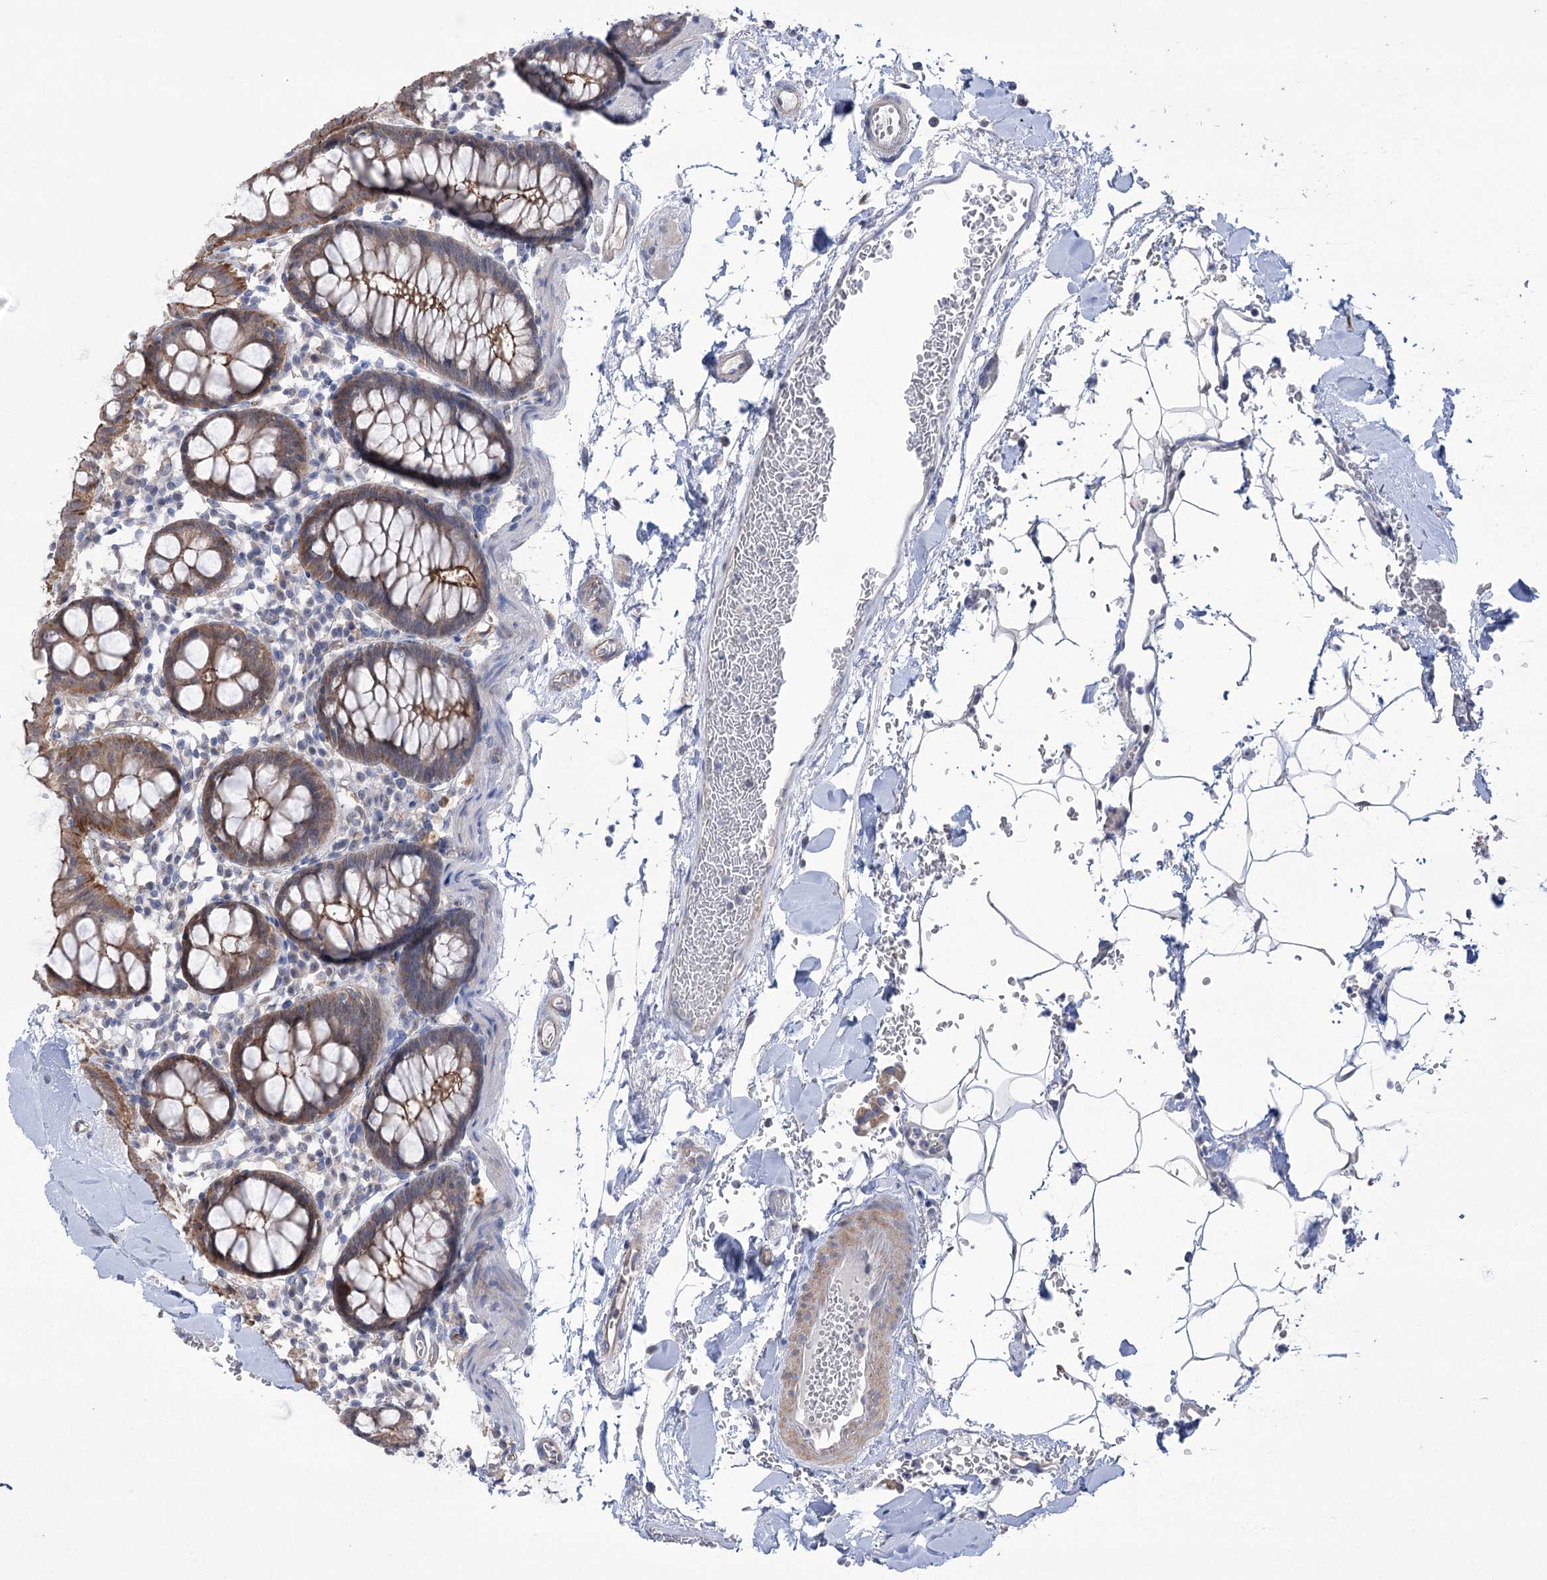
{"staining": {"intensity": "negative", "quantity": "none", "location": "none"}, "tissue": "colon", "cell_type": "Endothelial cells", "image_type": "normal", "snomed": [{"axis": "morphology", "description": "Normal tissue, NOS"}, {"axis": "topography", "description": "Colon"}], "caption": "Immunohistochemistry micrograph of normal colon: colon stained with DAB exhibits no significant protein expression in endothelial cells.", "gene": "TRIM71", "patient": {"sex": "male", "age": 75}}